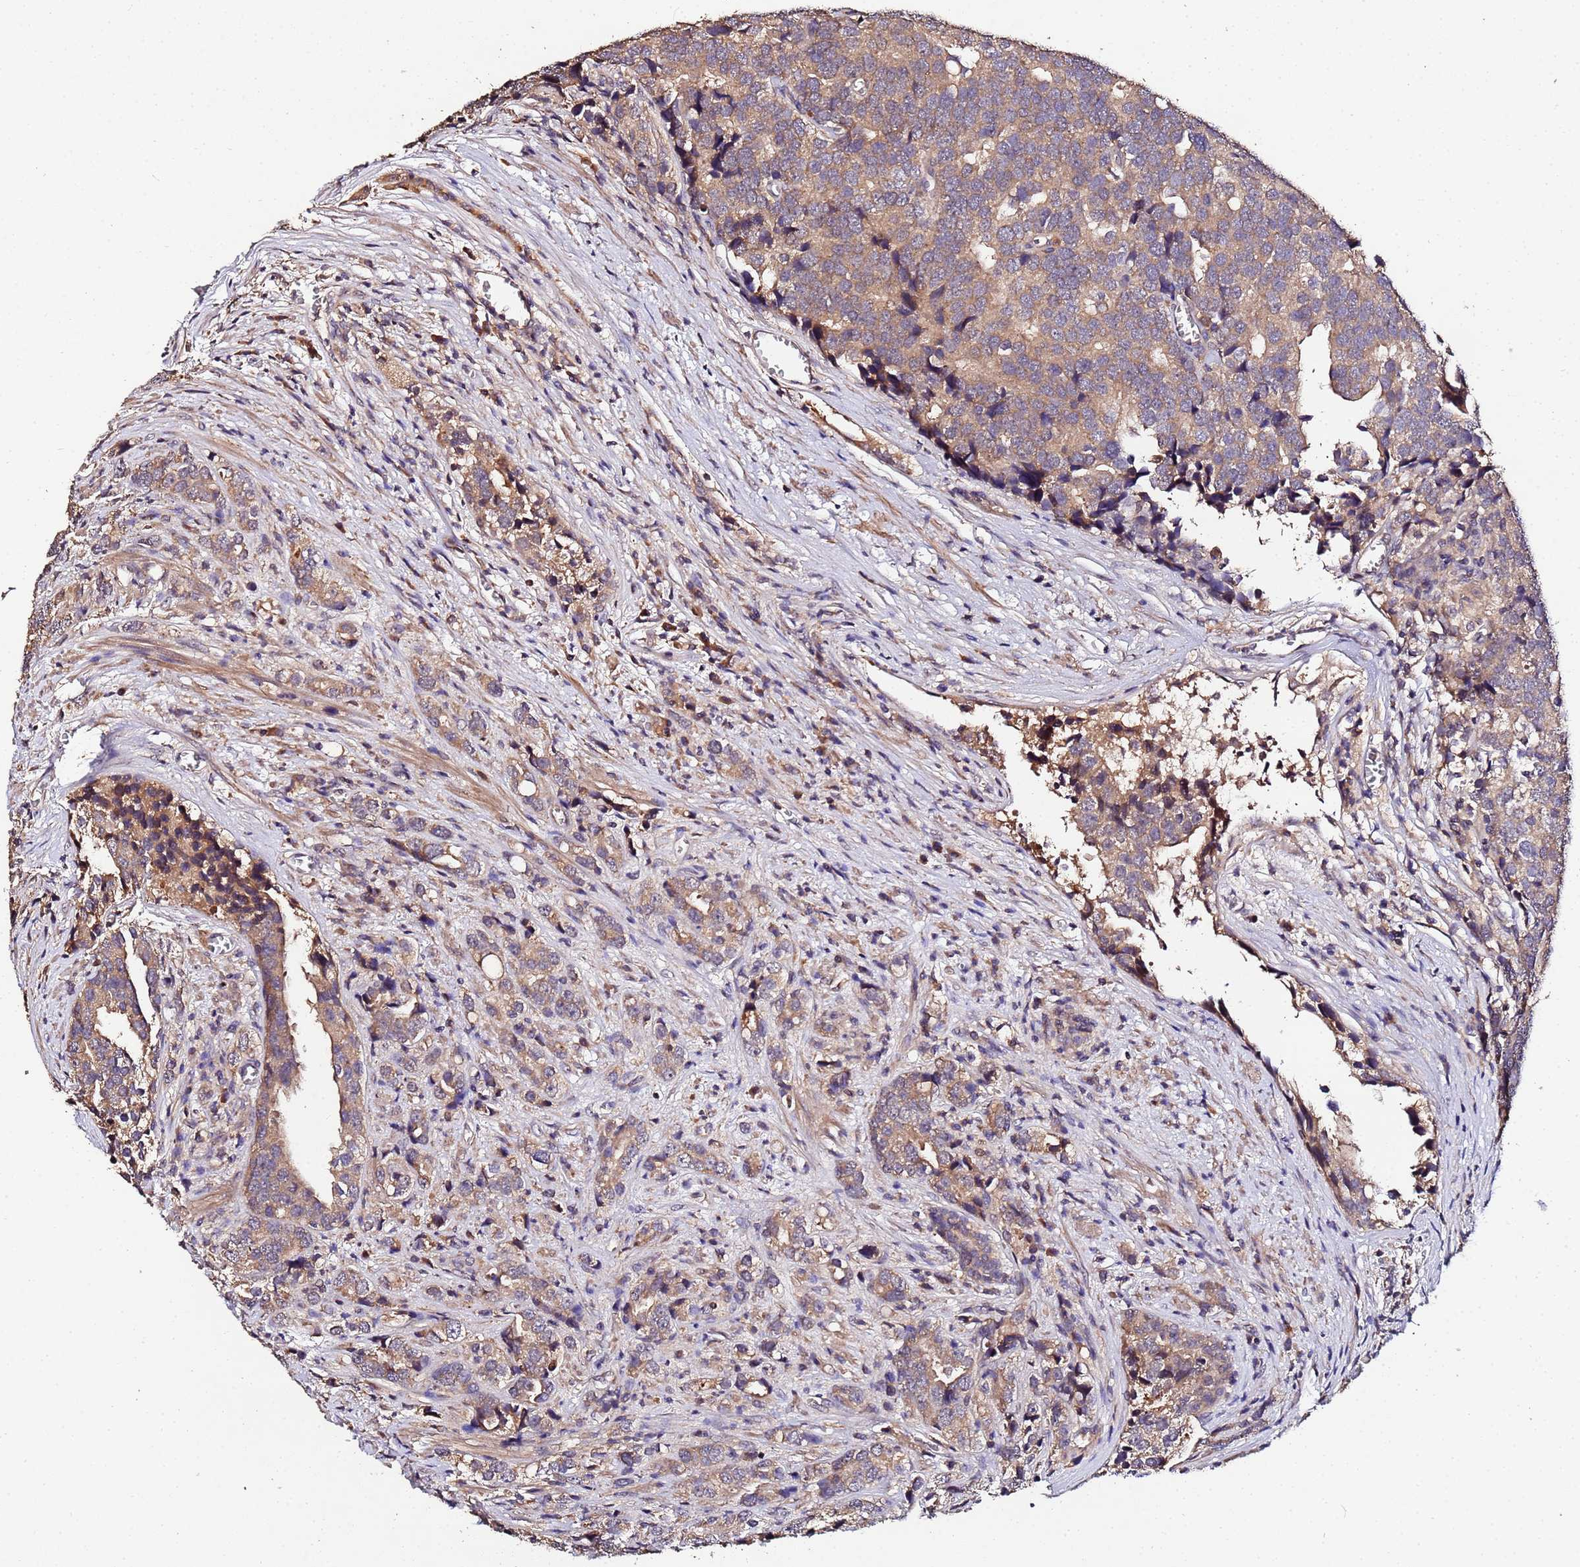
{"staining": {"intensity": "weak", "quantity": ">75%", "location": "cytoplasmic/membranous"}, "tissue": "prostate cancer", "cell_type": "Tumor cells", "image_type": "cancer", "snomed": [{"axis": "morphology", "description": "Adenocarcinoma, High grade"}, {"axis": "topography", "description": "Prostate"}], "caption": "An image of human prostate adenocarcinoma (high-grade) stained for a protein shows weak cytoplasmic/membranous brown staining in tumor cells.", "gene": "MTERF1", "patient": {"sex": "male", "age": 71}}